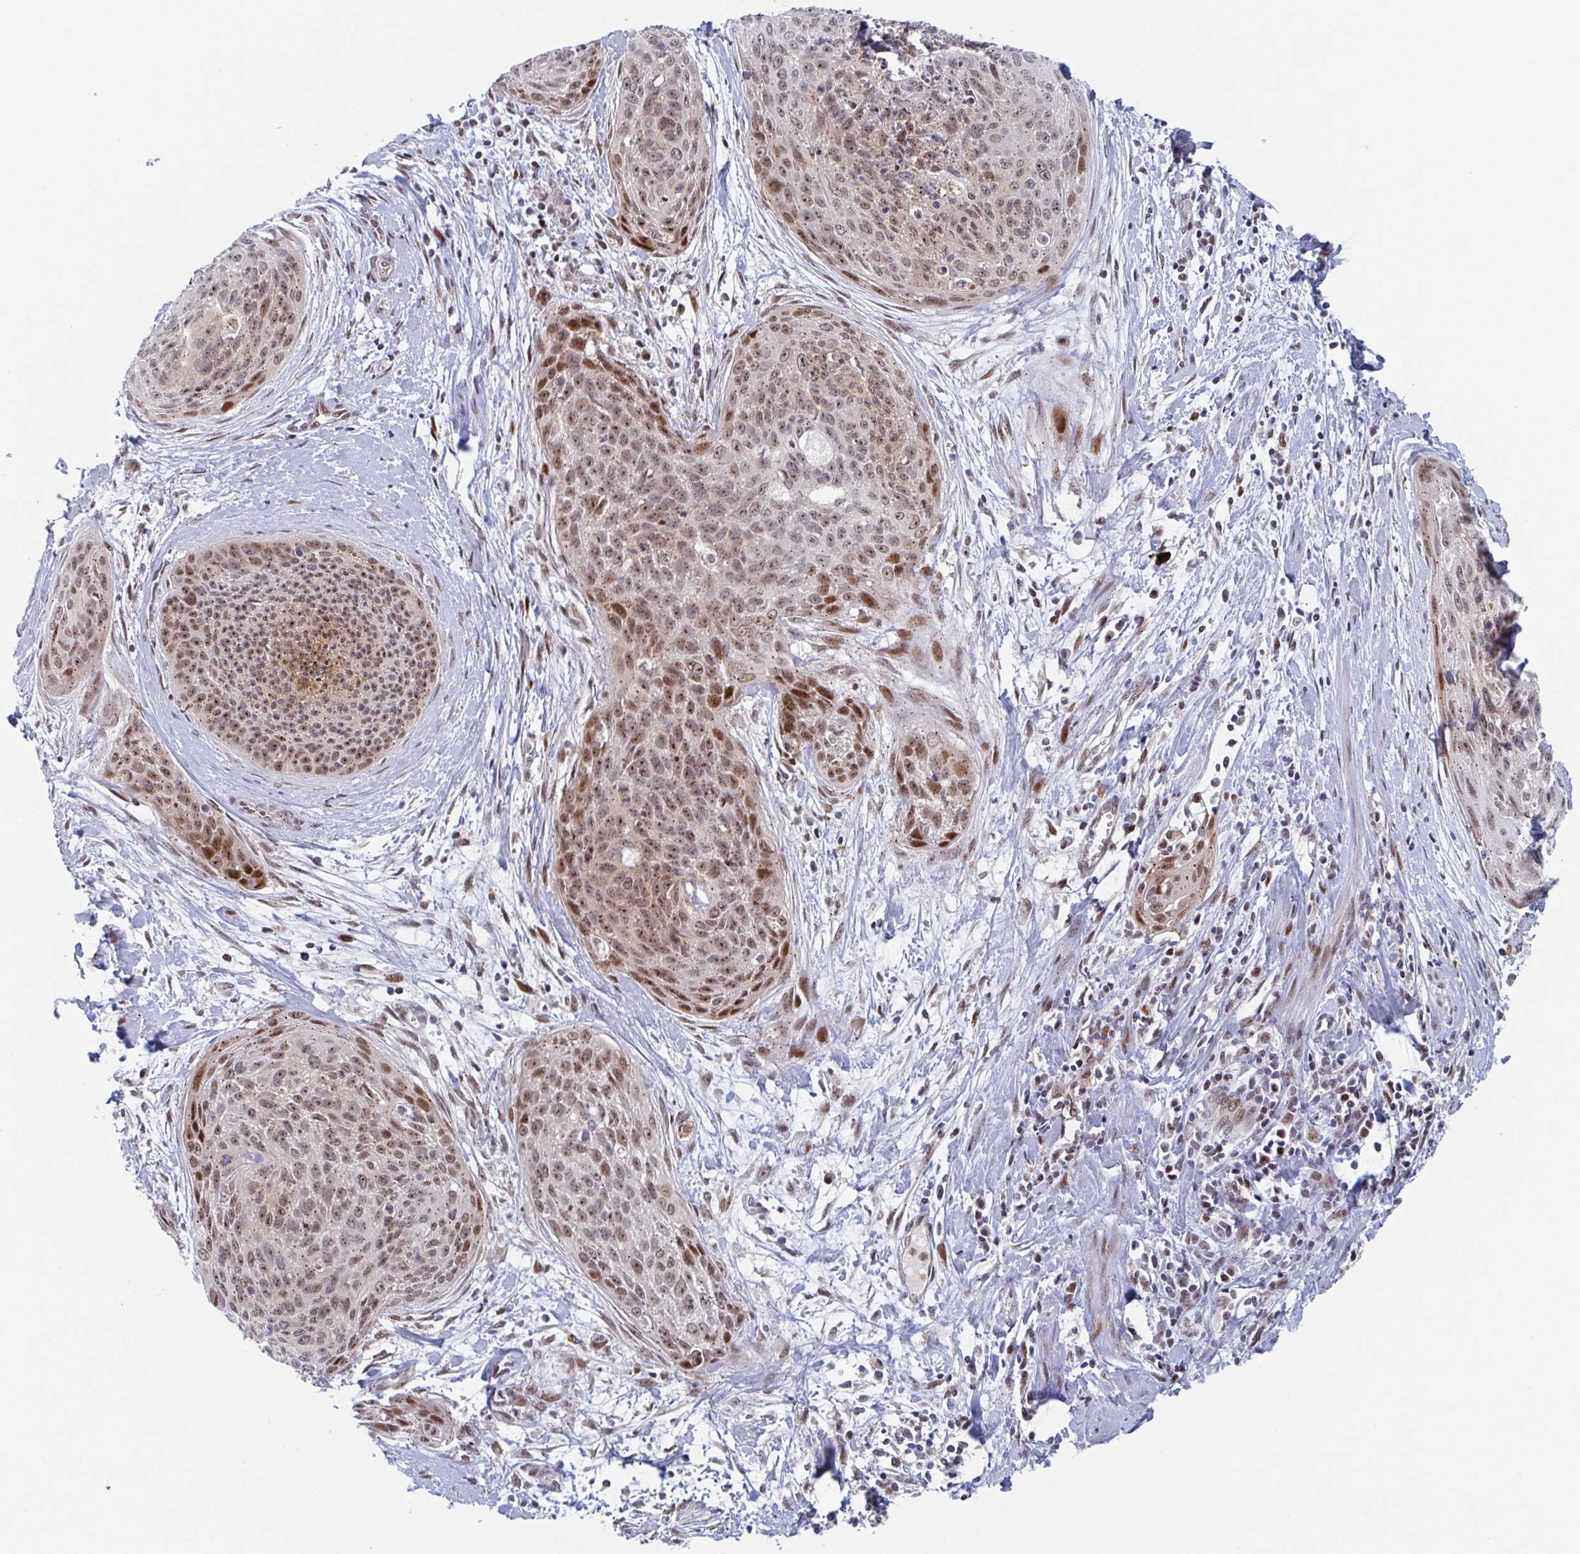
{"staining": {"intensity": "moderate", "quantity": "25%-75%", "location": "nuclear"}, "tissue": "cervical cancer", "cell_type": "Tumor cells", "image_type": "cancer", "snomed": [{"axis": "morphology", "description": "Squamous cell carcinoma, NOS"}, {"axis": "topography", "description": "Cervix"}], "caption": "This photomicrograph displays IHC staining of cervical squamous cell carcinoma, with medium moderate nuclear positivity in about 25%-75% of tumor cells.", "gene": "RNF212", "patient": {"sex": "female", "age": 55}}